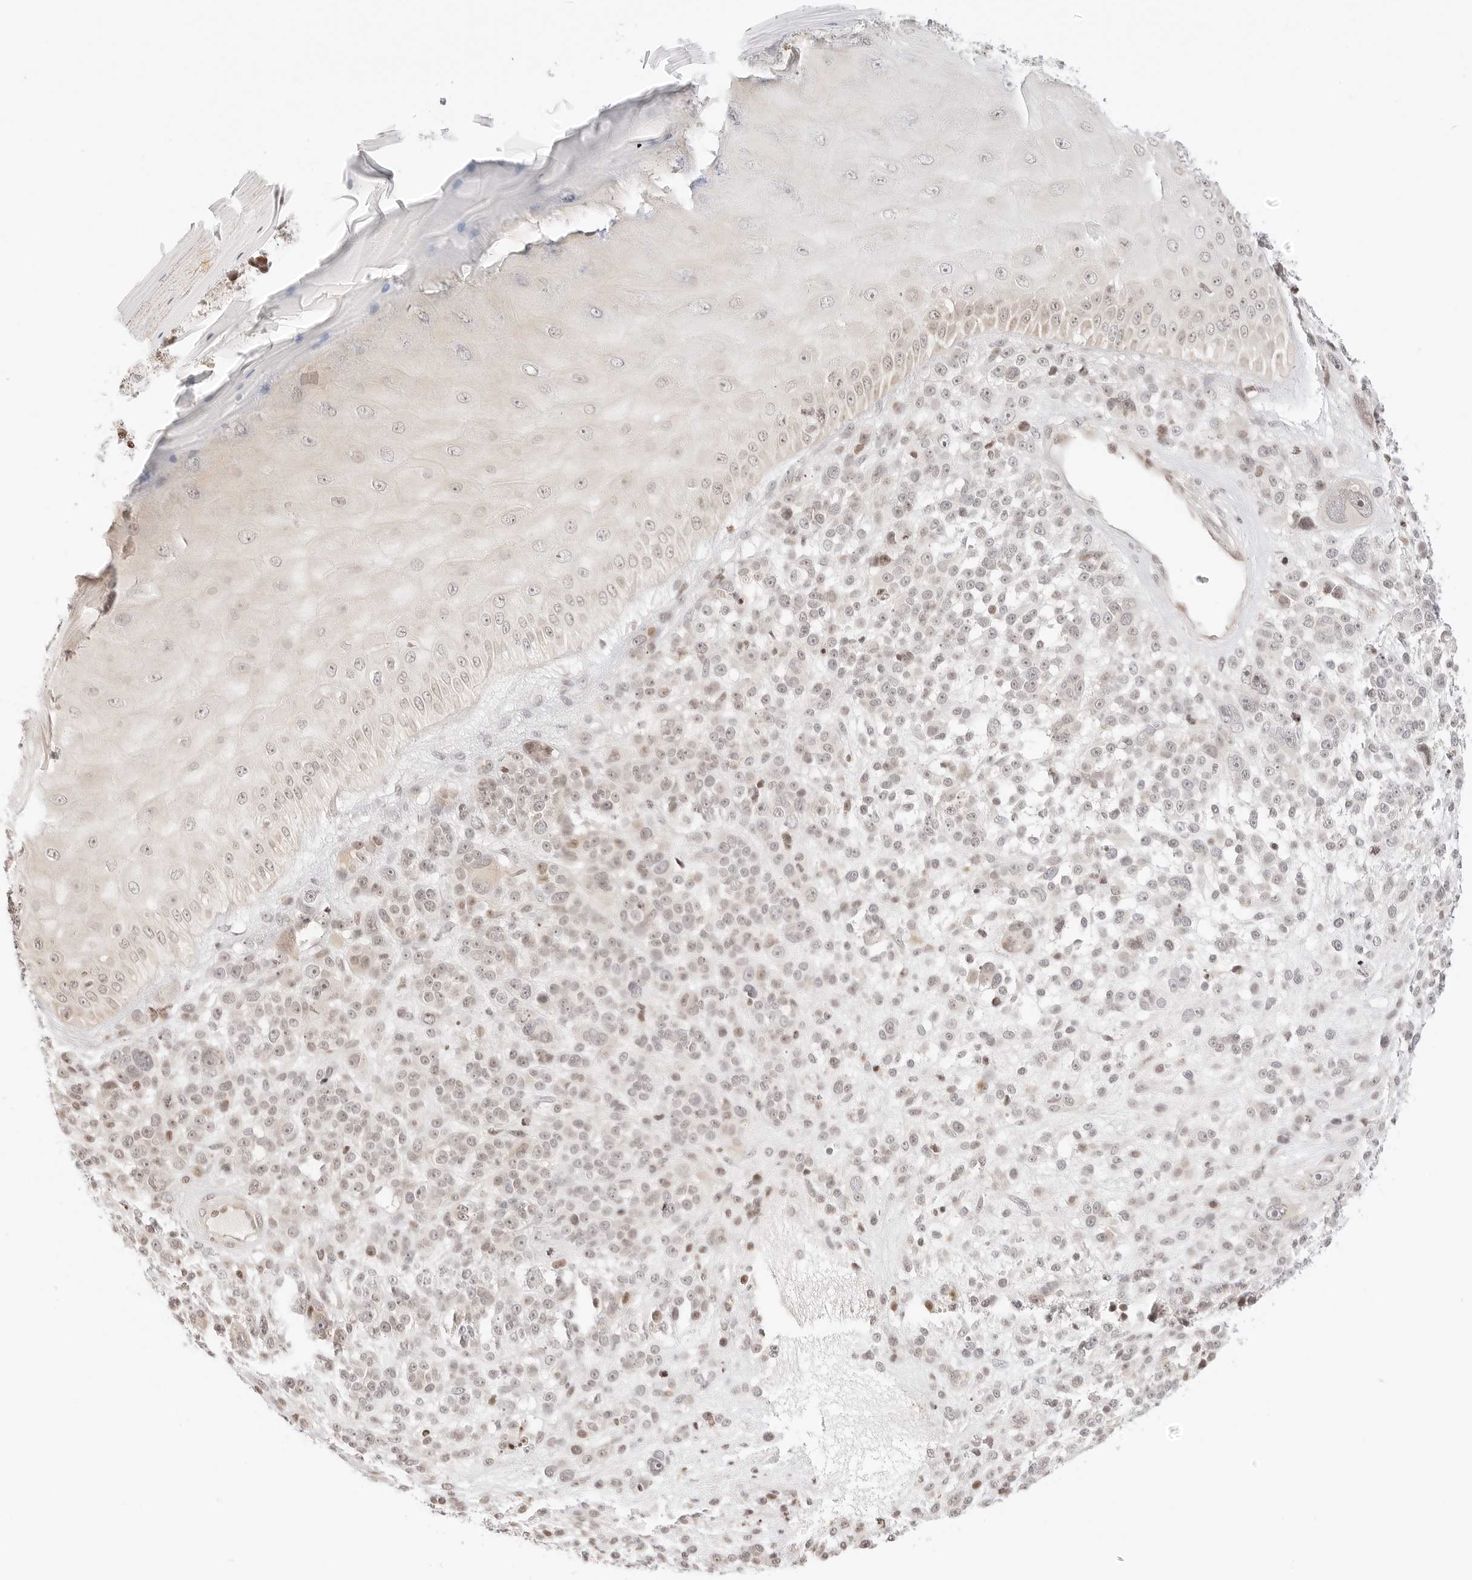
{"staining": {"intensity": "negative", "quantity": "none", "location": "none"}, "tissue": "melanoma", "cell_type": "Tumor cells", "image_type": "cancer", "snomed": [{"axis": "morphology", "description": "Malignant melanoma, NOS"}, {"axis": "topography", "description": "Skin"}], "caption": "High magnification brightfield microscopy of malignant melanoma stained with DAB (3,3'-diaminobenzidine) (brown) and counterstained with hematoxylin (blue): tumor cells show no significant staining.", "gene": "RPS6KL1", "patient": {"sex": "female", "age": 55}}